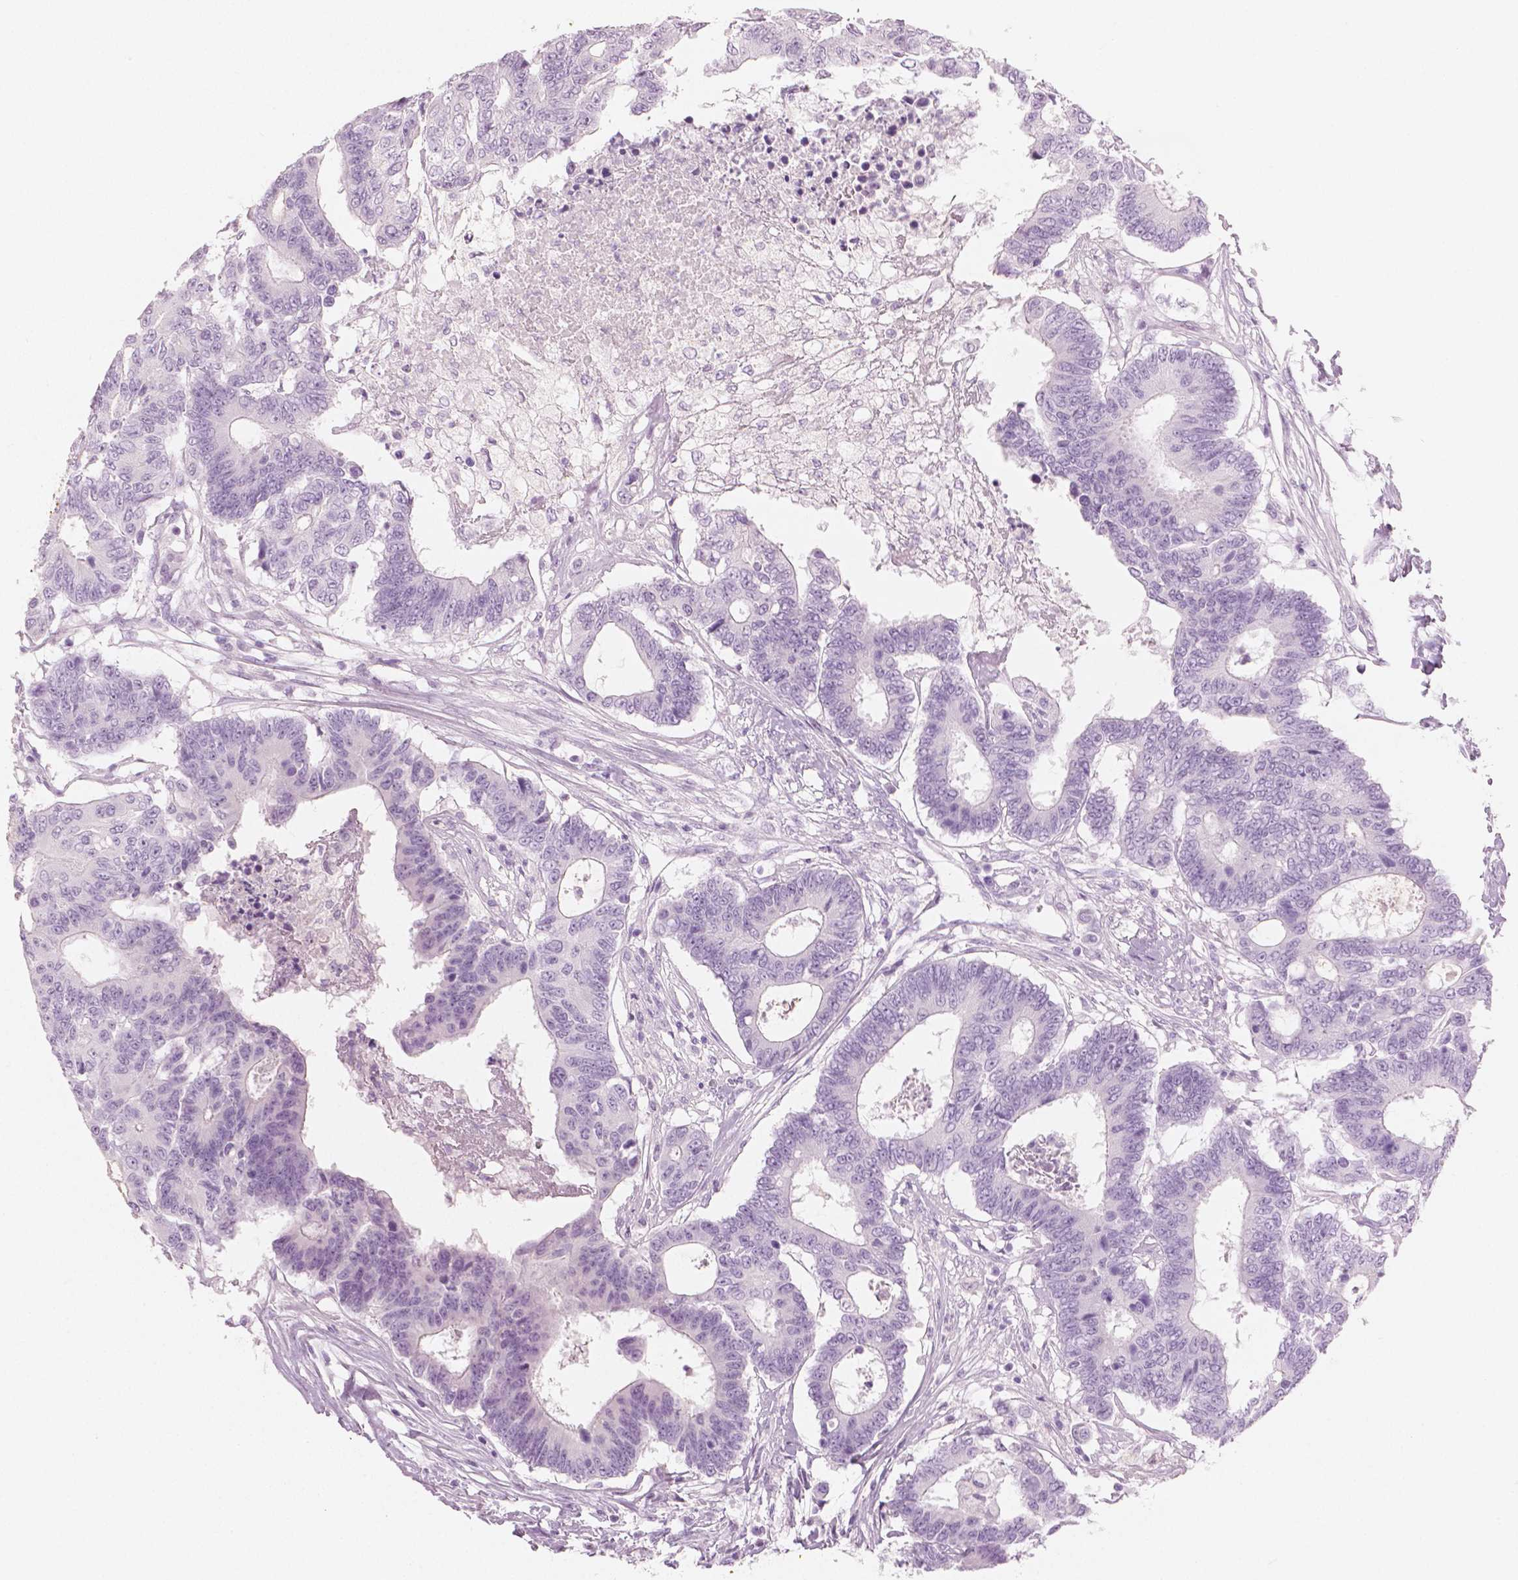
{"staining": {"intensity": "negative", "quantity": "none", "location": "none"}, "tissue": "colorectal cancer", "cell_type": "Tumor cells", "image_type": "cancer", "snomed": [{"axis": "morphology", "description": "Adenocarcinoma, NOS"}, {"axis": "topography", "description": "Colon"}], "caption": "There is no significant positivity in tumor cells of colorectal adenocarcinoma.", "gene": "PLIN4", "patient": {"sex": "female", "age": 48}}